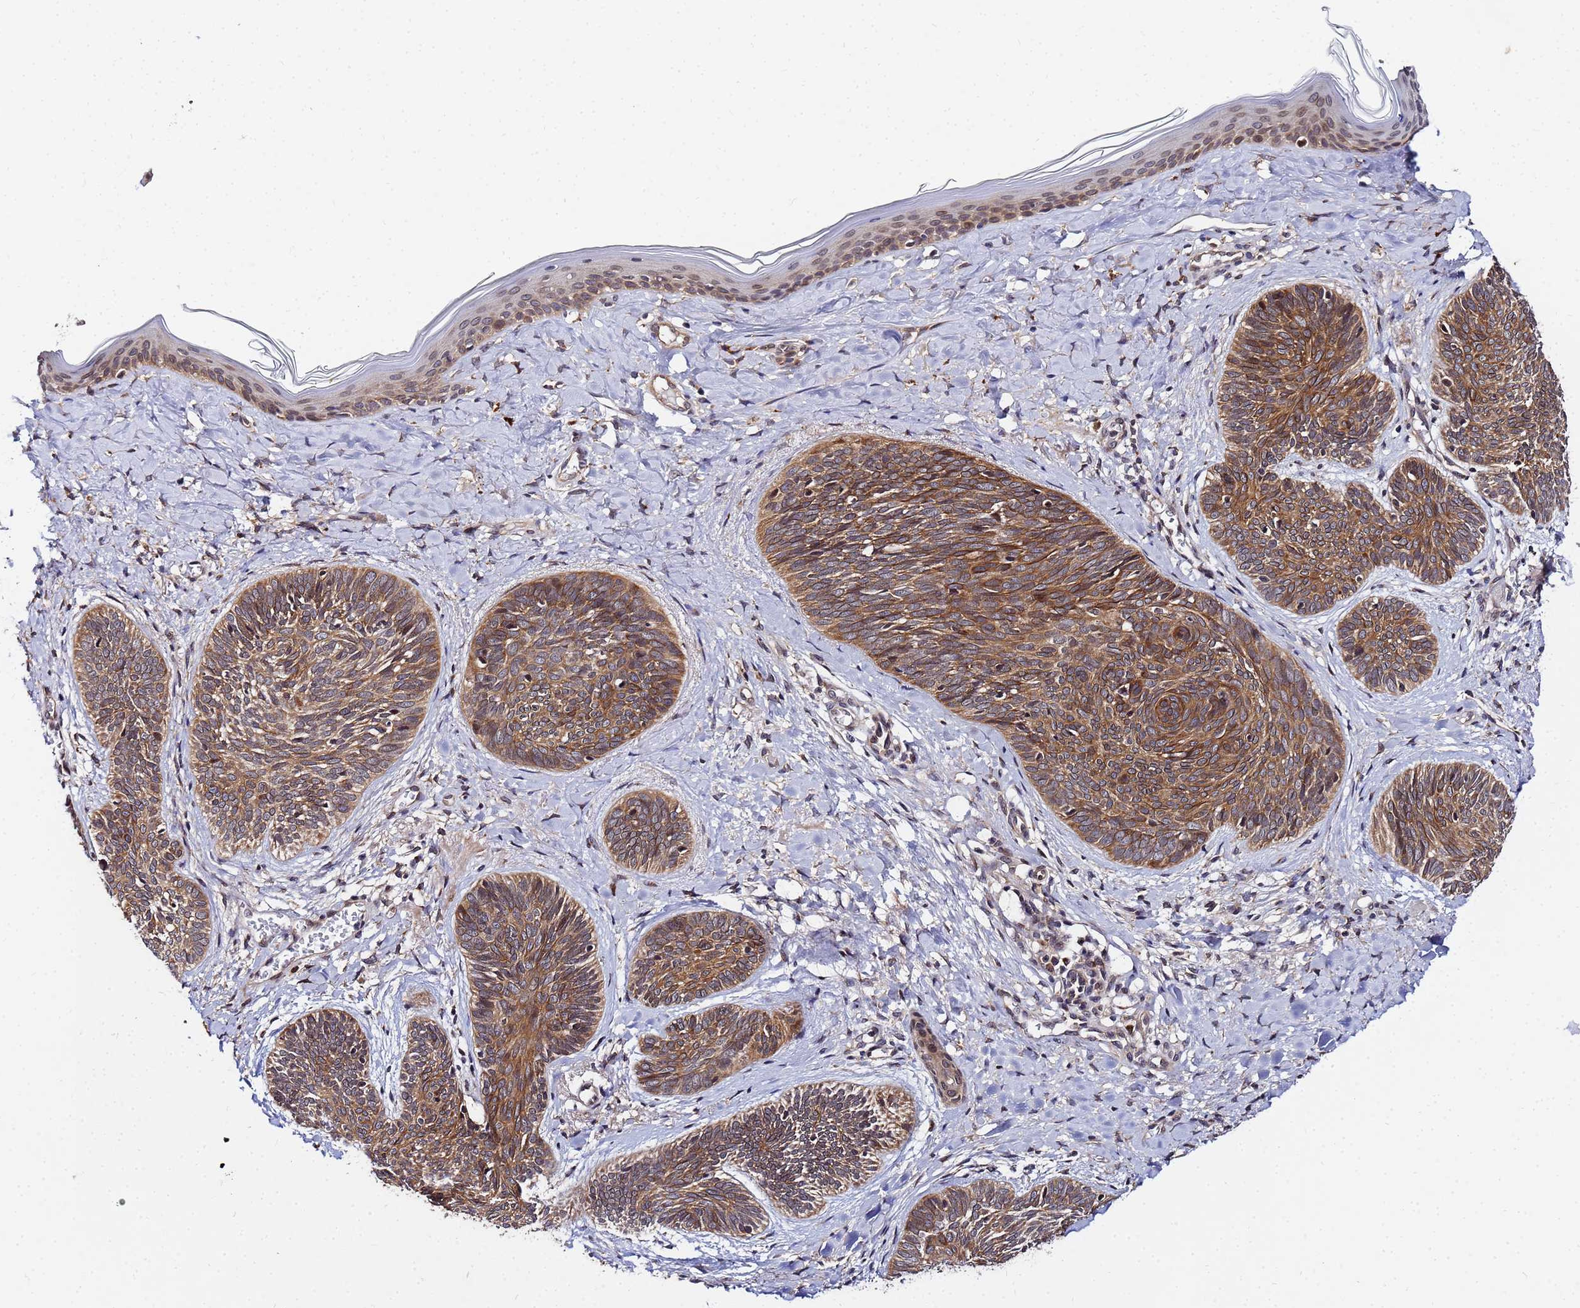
{"staining": {"intensity": "moderate", "quantity": ">75%", "location": "cytoplasmic/membranous"}, "tissue": "skin cancer", "cell_type": "Tumor cells", "image_type": "cancer", "snomed": [{"axis": "morphology", "description": "Basal cell carcinoma"}, {"axis": "topography", "description": "Skin"}], "caption": "Immunohistochemistry (IHC) of human skin cancer demonstrates medium levels of moderate cytoplasmic/membranous positivity in approximately >75% of tumor cells.", "gene": "UNC93B1", "patient": {"sex": "female", "age": 81}}